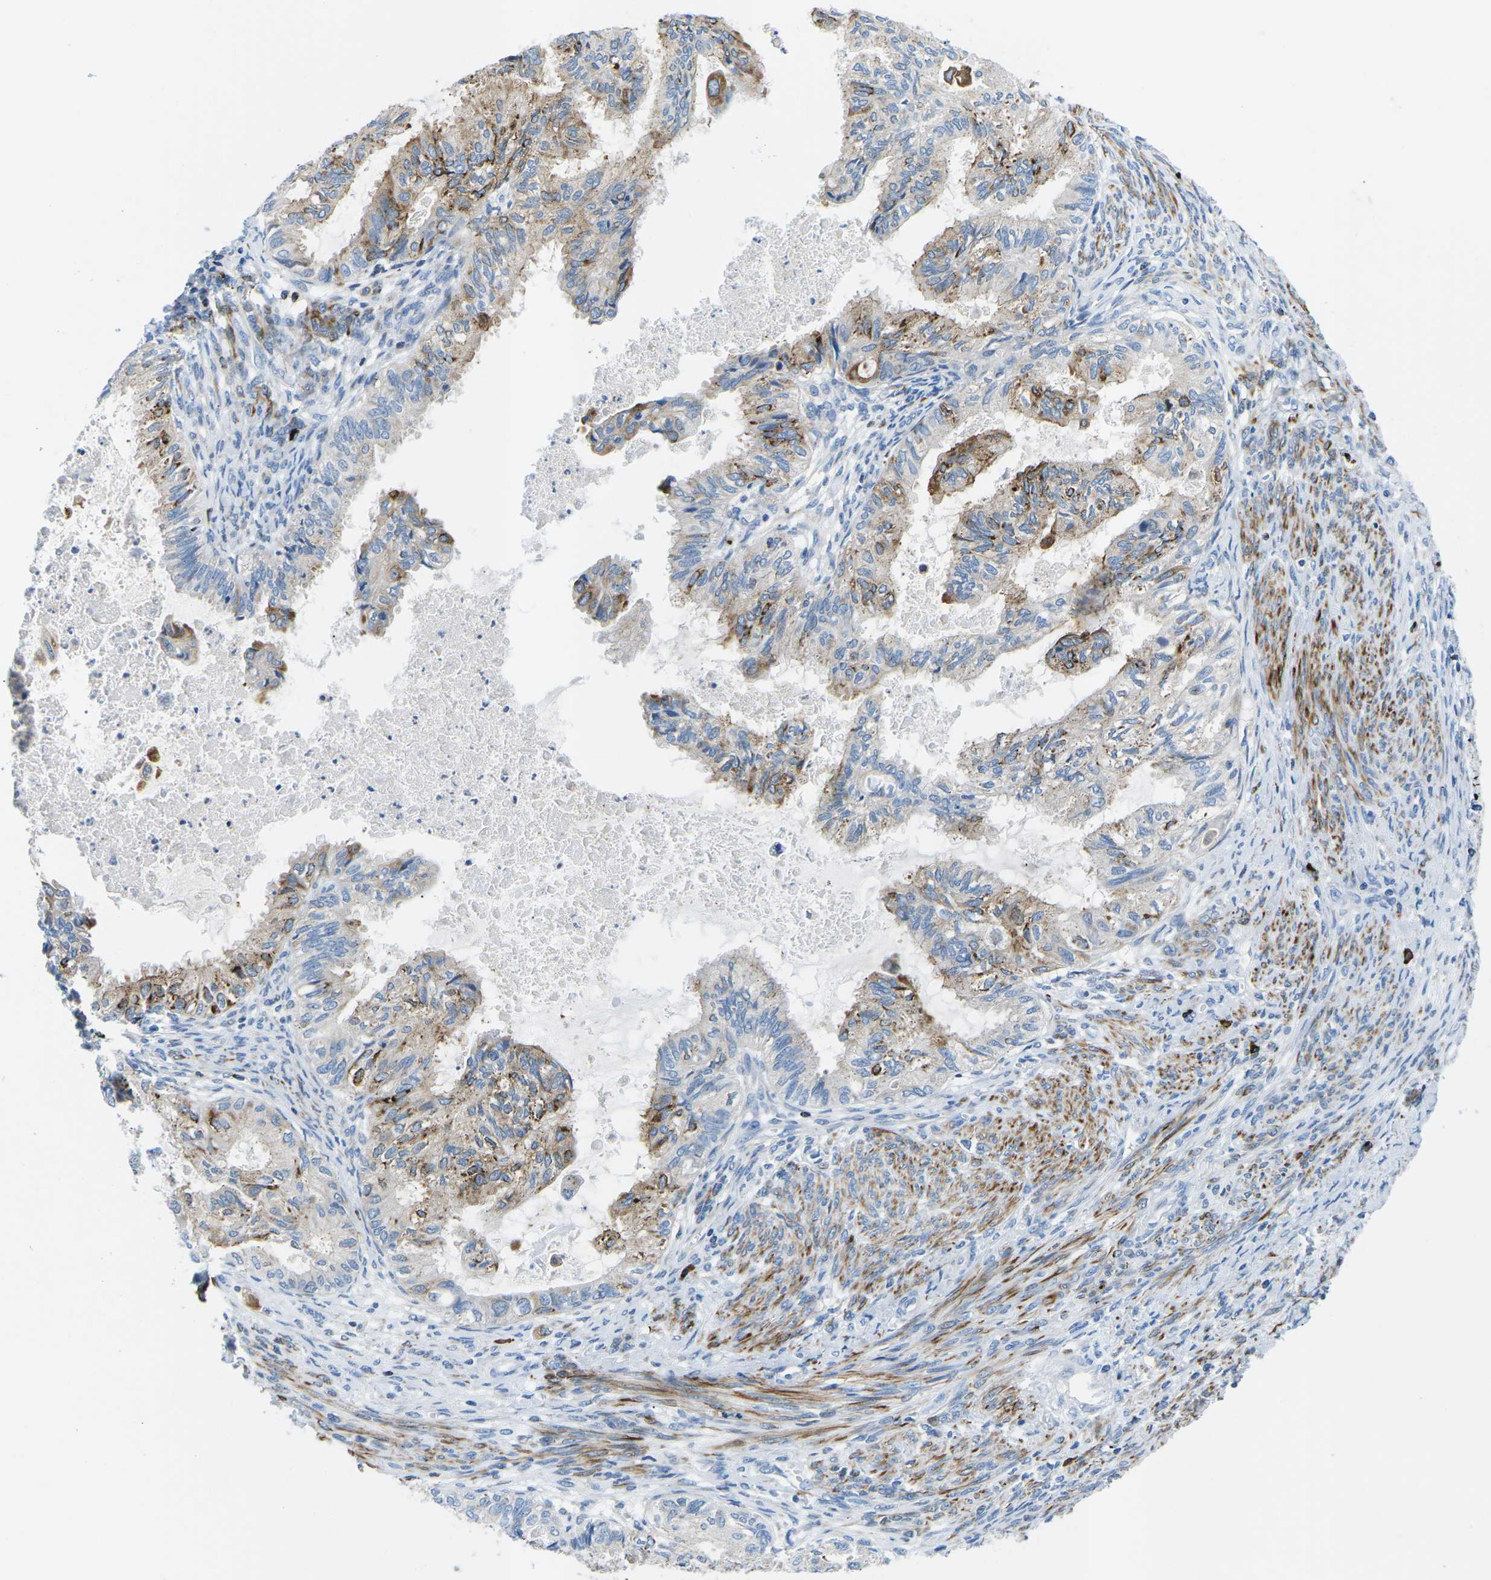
{"staining": {"intensity": "moderate", "quantity": "25%-75%", "location": "cytoplasmic/membranous"}, "tissue": "cervical cancer", "cell_type": "Tumor cells", "image_type": "cancer", "snomed": [{"axis": "morphology", "description": "Normal tissue, NOS"}, {"axis": "morphology", "description": "Adenocarcinoma, NOS"}, {"axis": "topography", "description": "Cervix"}, {"axis": "topography", "description": "Endometrium"}], "caption": "This histopathology image demonstrates immunohistochemistry (IHC) staining of cervical adenocarcinoma, with medium moderate cytoplasmic/membranous staining in approximately 25%-75% of tumor cells.", "gene": "MC4R", "patient": {"sex": "female", "age": 86}}